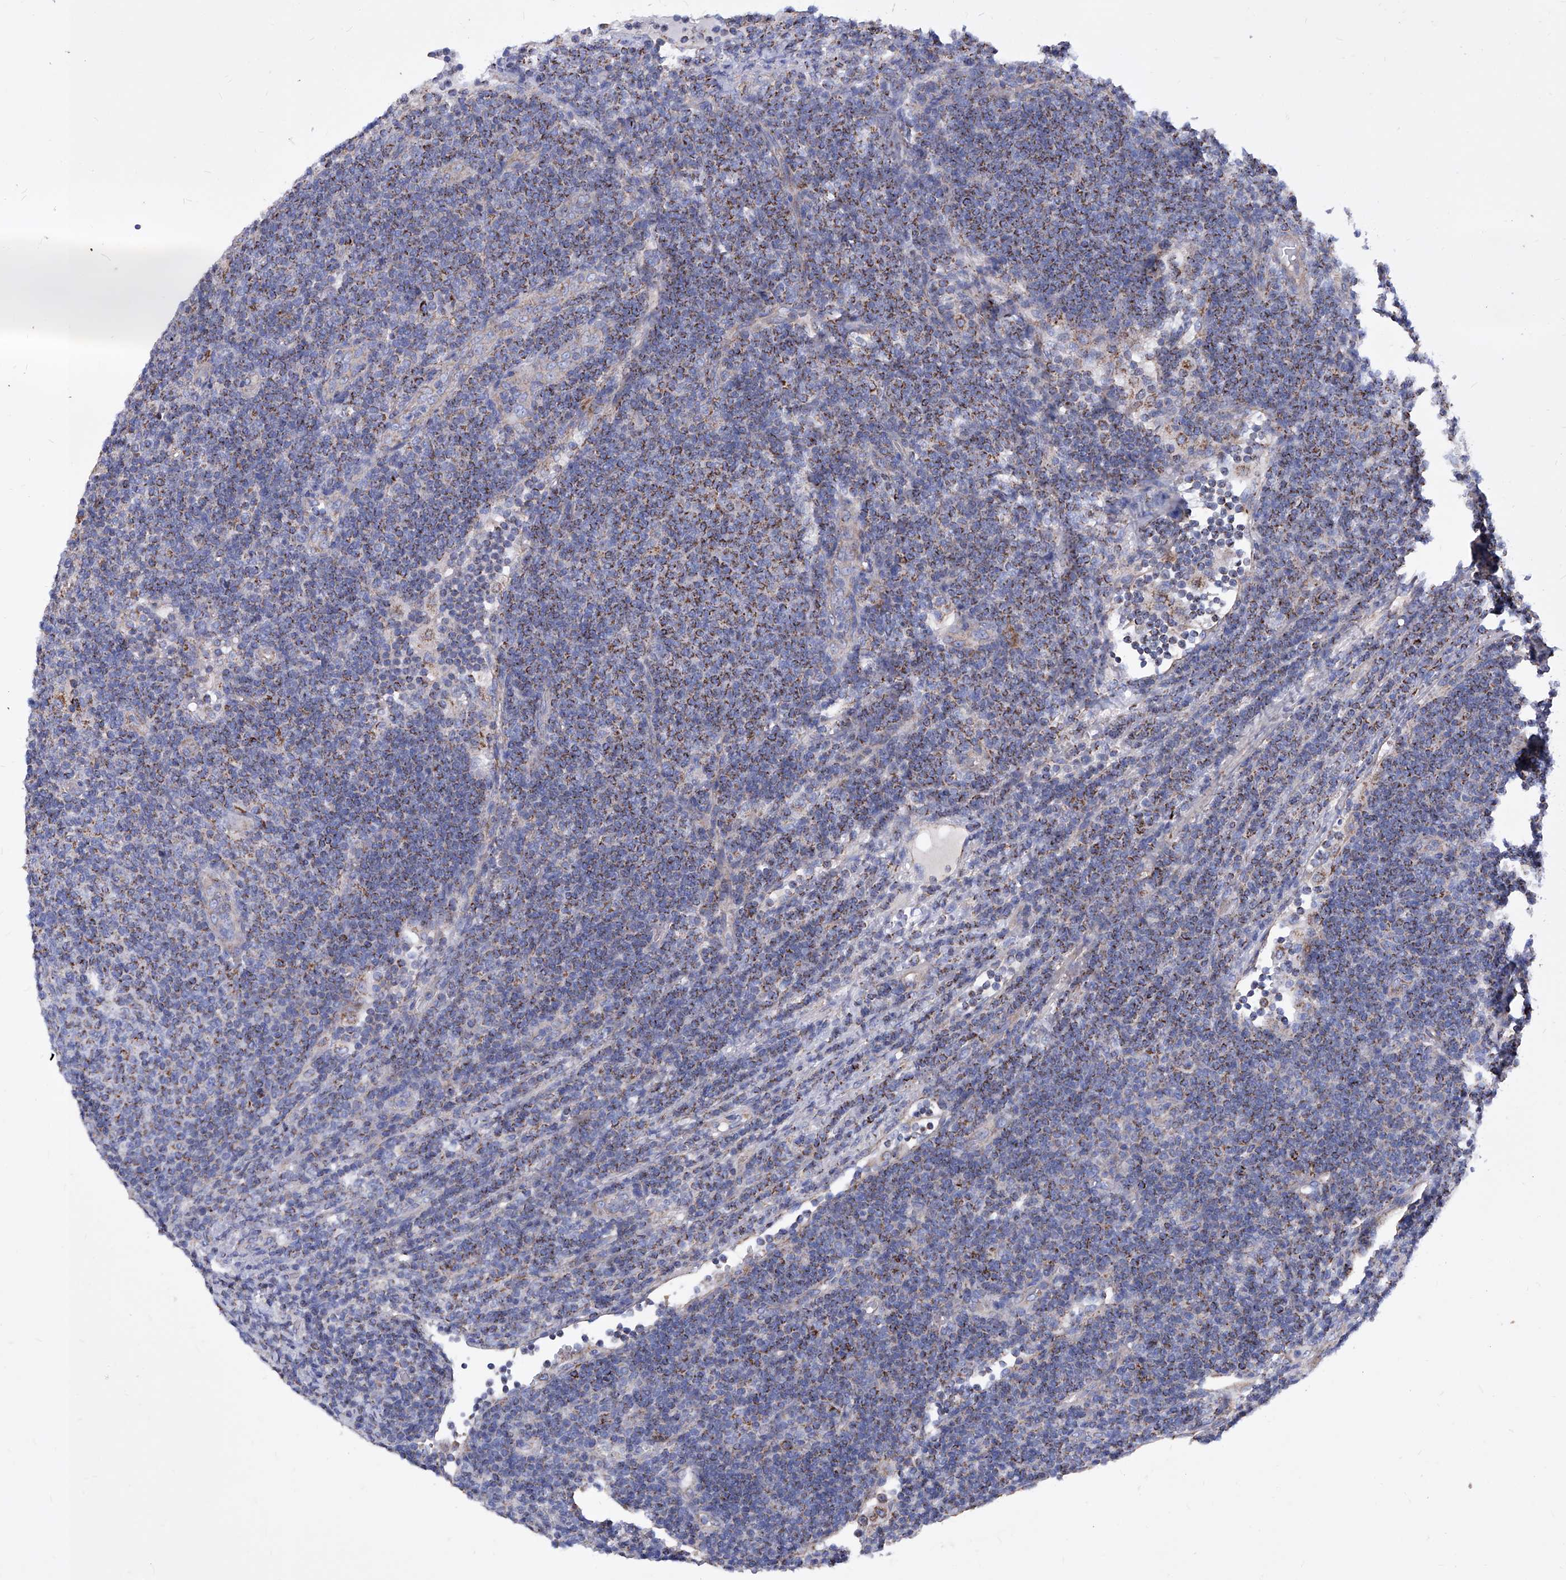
{"staining": {"intensity": "moderate", "quantity": ">75%", "location": "cytoplasmic/membranous"}, "tissue": "lymphoma", "cell_type": "Tumor cells", "image_type": "cancer", "snomed": [{"axis": "morphology", "description": "Malignant lymphoma, non-Hodgkin's type, Low grade"}, {"axis": "topography", "description": "Lymph node"}], "caption": "An image of low-grade malignant lymphoma, non-Hodgkin's type stained for a protein reveals moderate cytoplasmic/membranous brown staining in tumor cells.", "gene": "HRNR", "patient": {"sex": "male", "age": 66}}